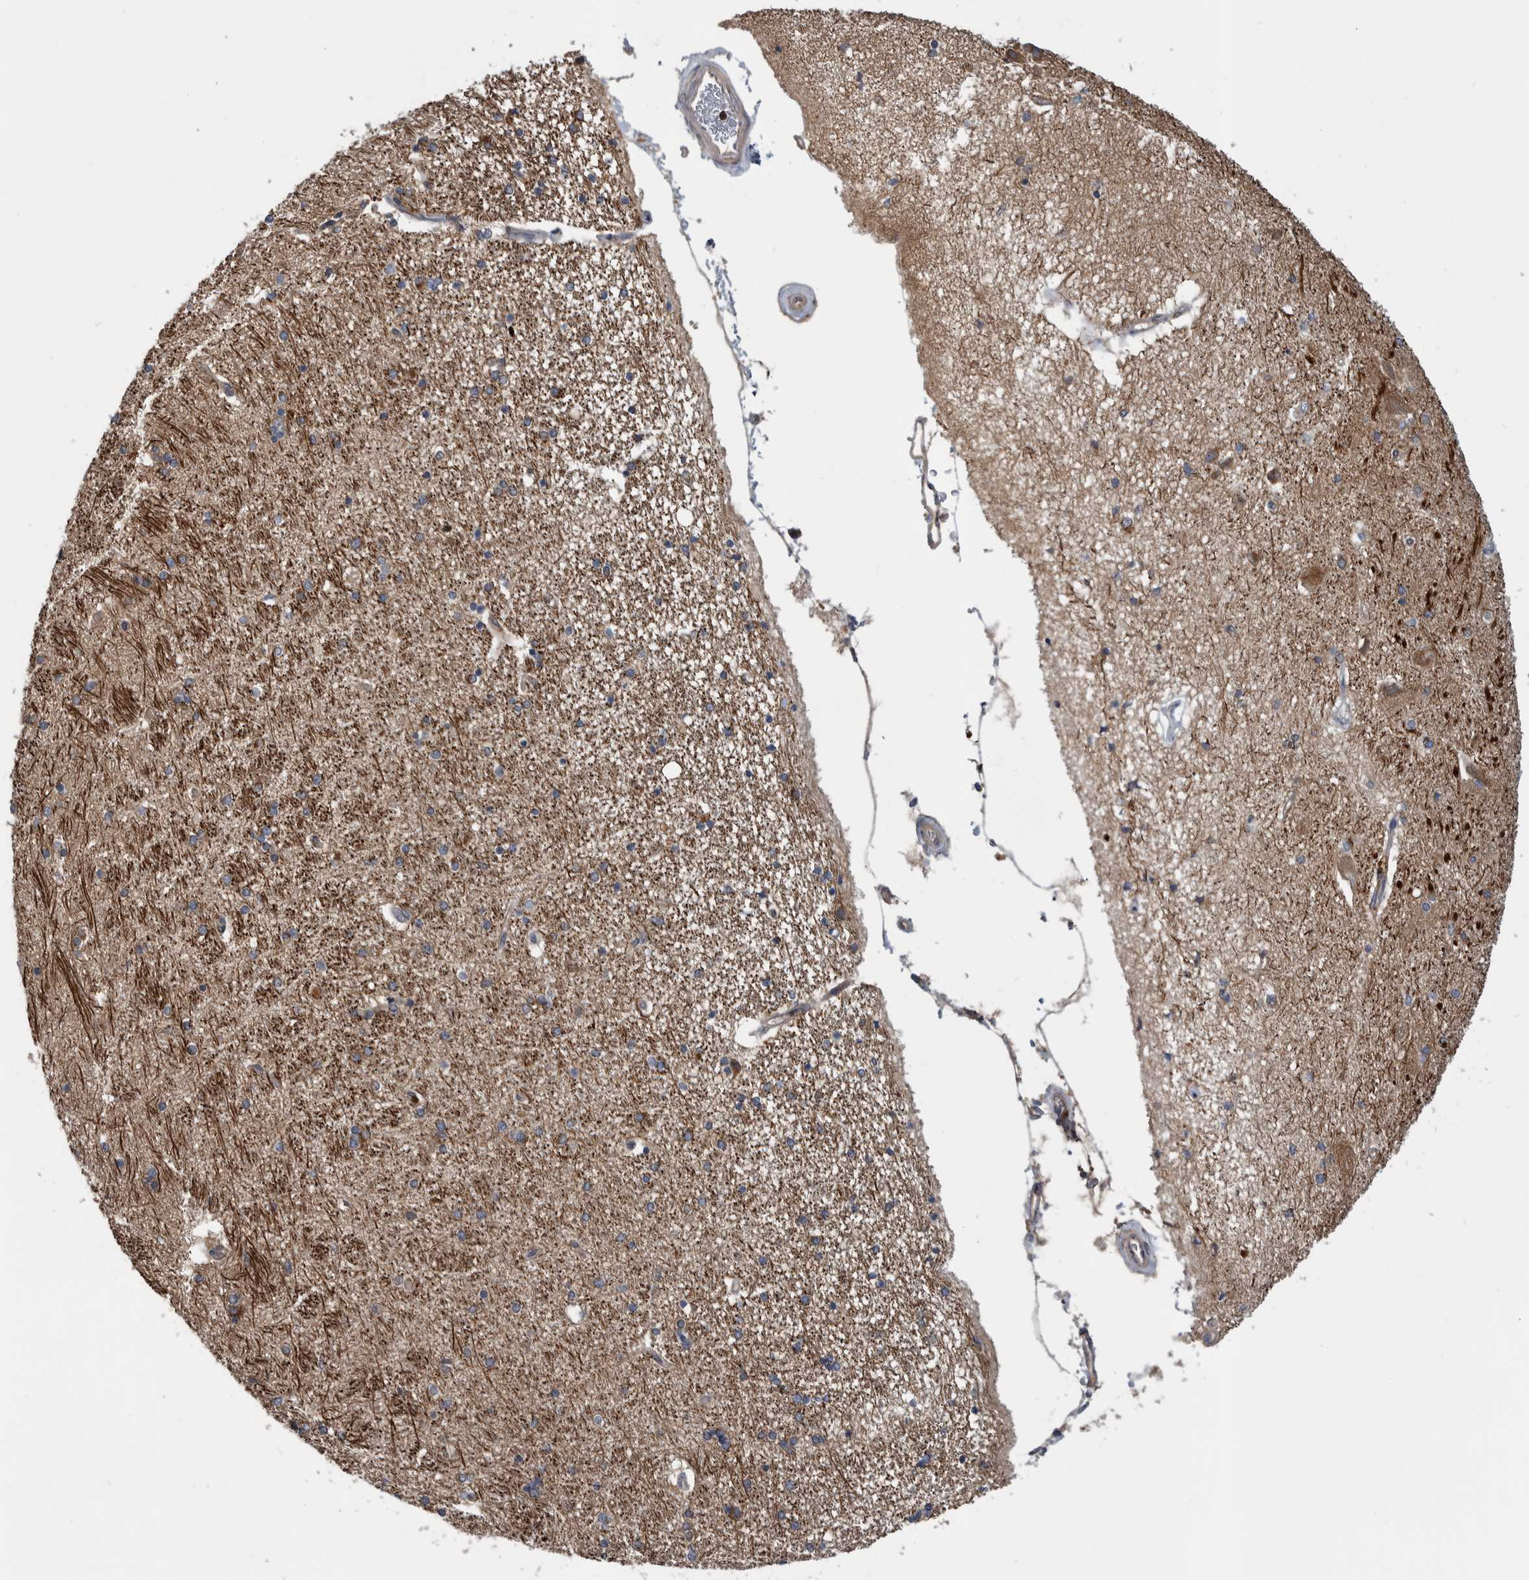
{"staining": {"intensity": "negative", "quantity": "none", "location": "none"}, "tissue": "hippocampus", "cell_type": "Glial cells", "image_type": "normal", "snomed": [{"axis": "morphology", "description": "Normal tissue, NOS"}, {"axis": "topography", "description": "Hippocampus"}], "caption": "Image shows no significant protein staining in glial cells of normal hippocampus.", "gene": "SDCBP", "patient": {"sex": "female", "age": 54}}